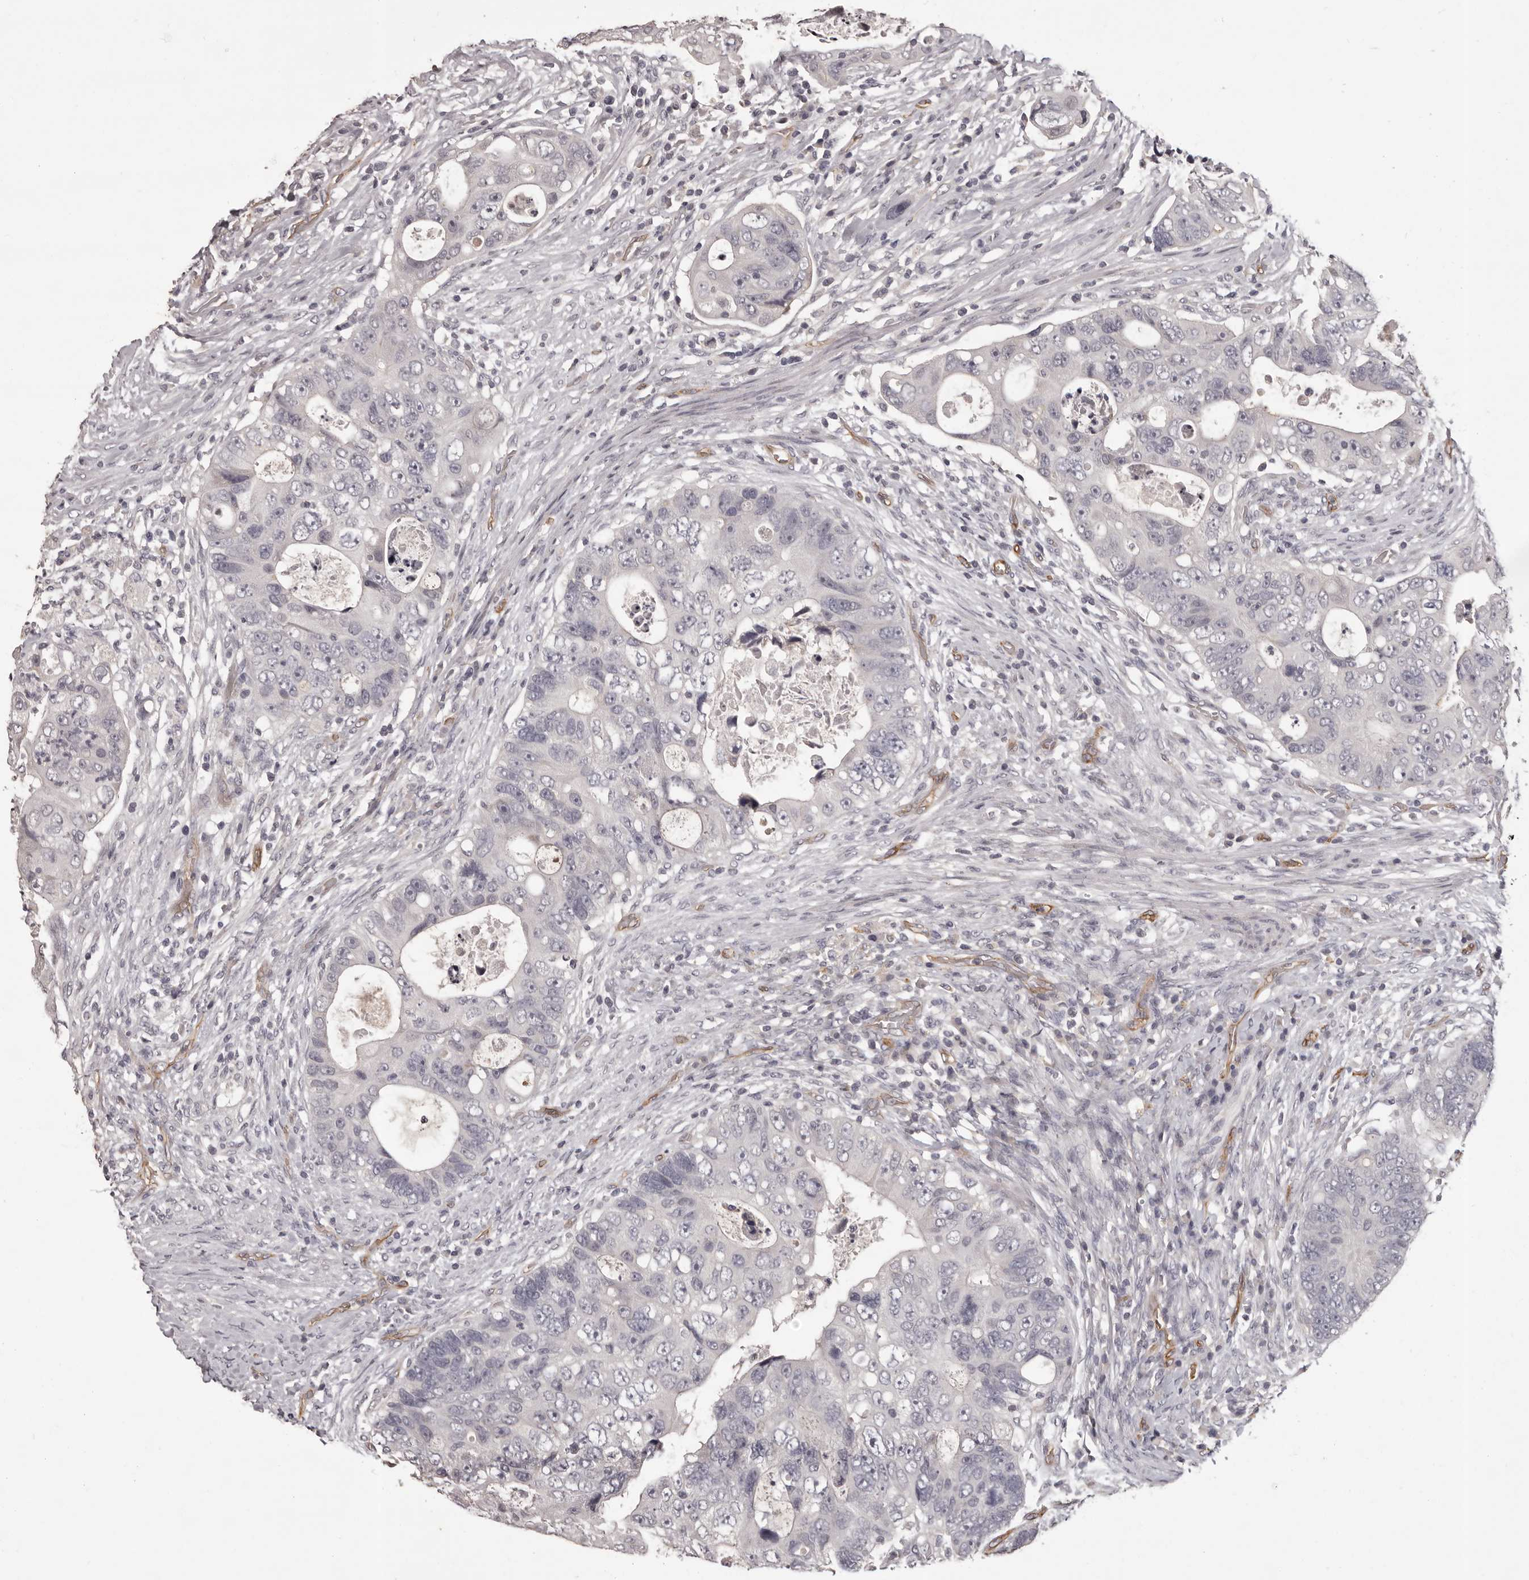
{"staining": {"intensity": "negative", "quantity": "none", "location": "none"}, "tissue": "colorectal cancer", "cell_type": "Tumor cells", "image_type": "cancer", "snomed": [{"axis": "morphology", "description": "Adenocarcinoma, NOS"}, {"axis": "topography", "description": "Rectum"}], "caption": "IHC image of neoplastic tissue: human colorectal cancer stained with DAB displays no significant protein staining in tumor cells. The staining is performed using DAB brown chromogen with nuclei counter-stained in using hematoxylin.", "gene": "GPR78", "patient": {"sex": "male", "age": 59}}